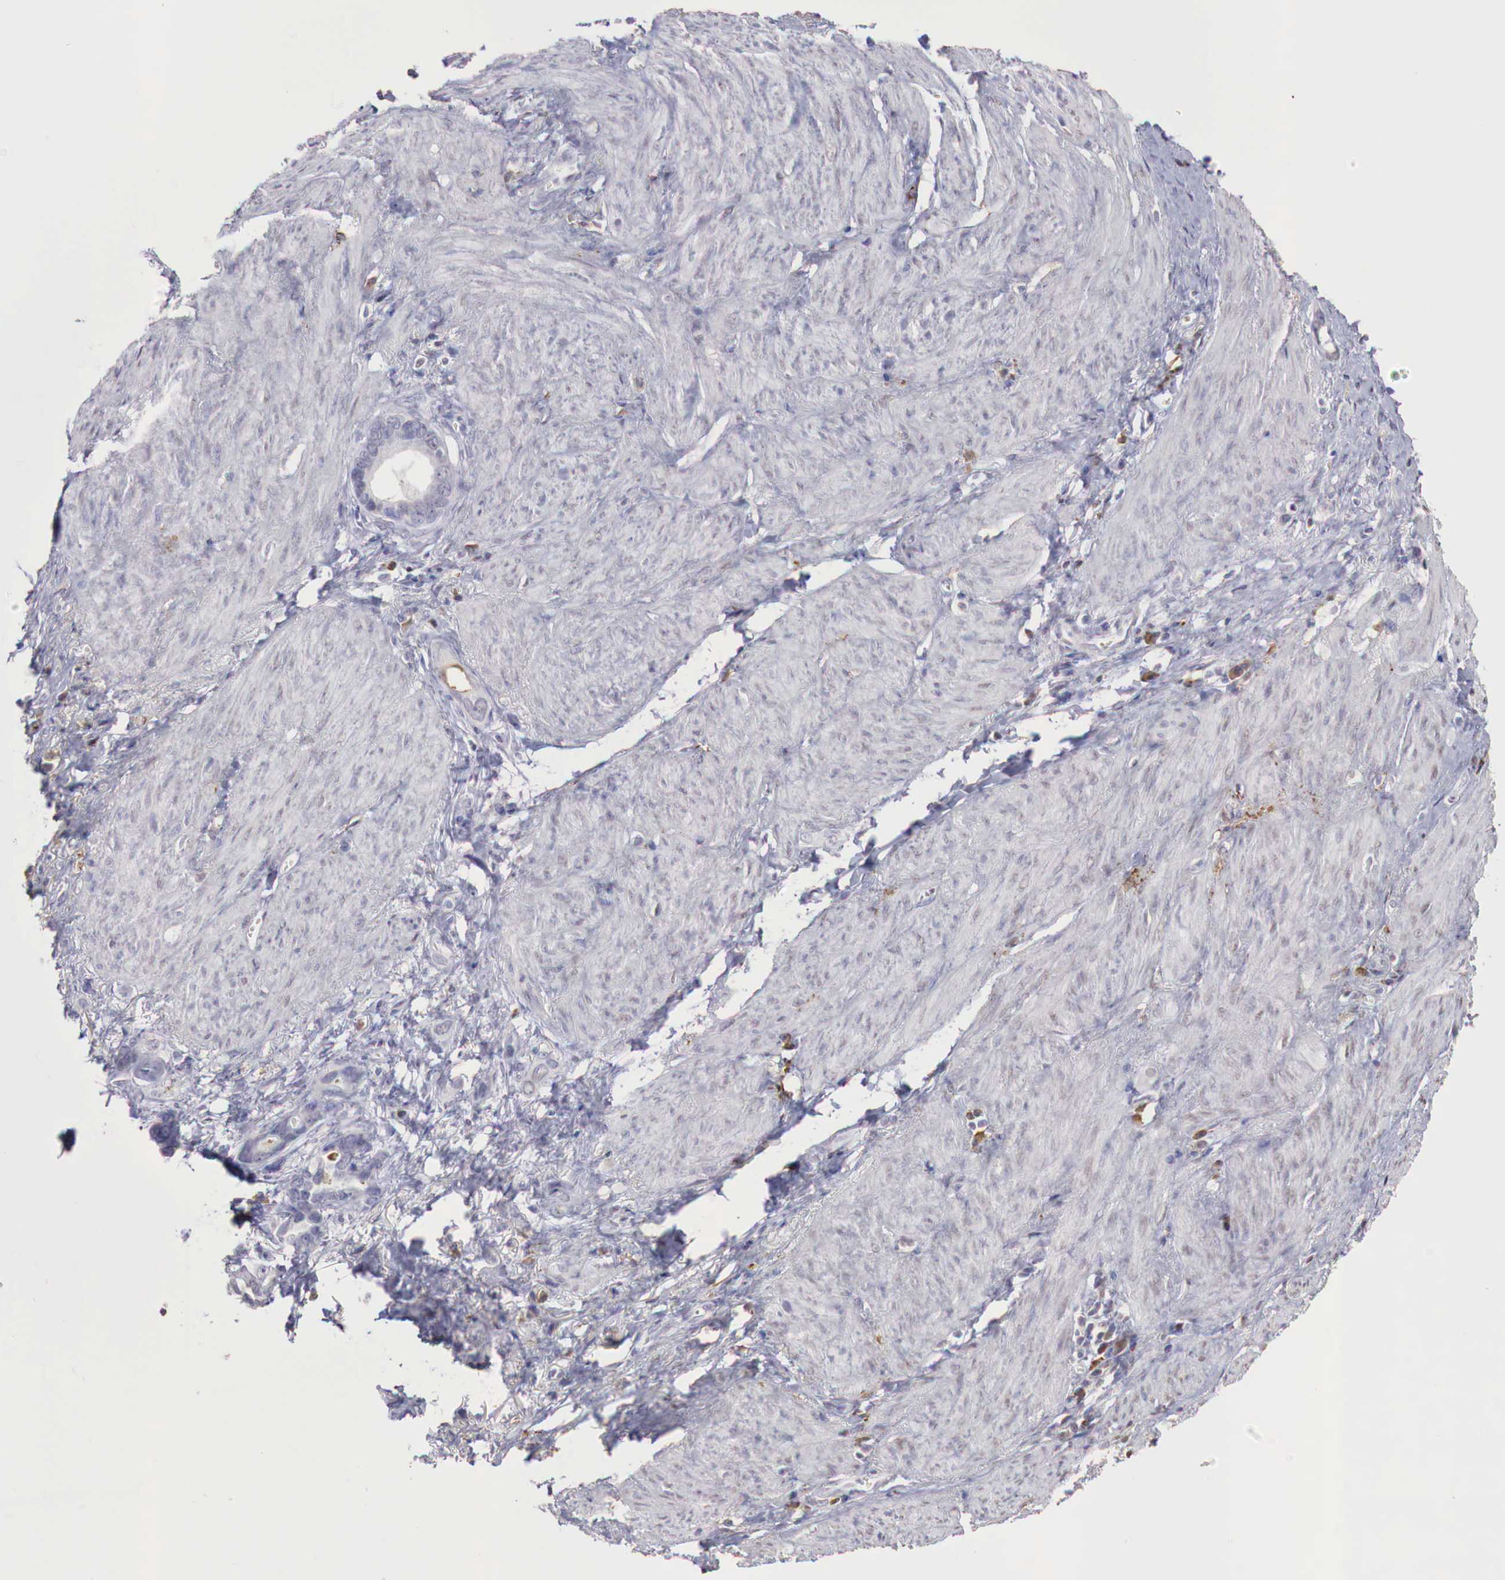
{"staining": {"intensity": "negative", "quantity": "none", "location": "none"}, "tissue": "stomach cancer", "cell_type": "Tumor cells", "image_type": "cancer", "snomed": [{"axis": "morphology", "description": "Adenocarcinoma, NOS"}, {"axis": "topography", "description": "Stomach"}], "caption": "A high-resolution micrograph shows IHC staining of stomach adenocarcinoma, which reveals no significant positivity in tumor cells. (DAB (3,3'-diaminobenzidine) IHC with hematoxylin counter stain).", "gene": "XPNPEP2", "patient": {"sex": "male", "age": 78}}